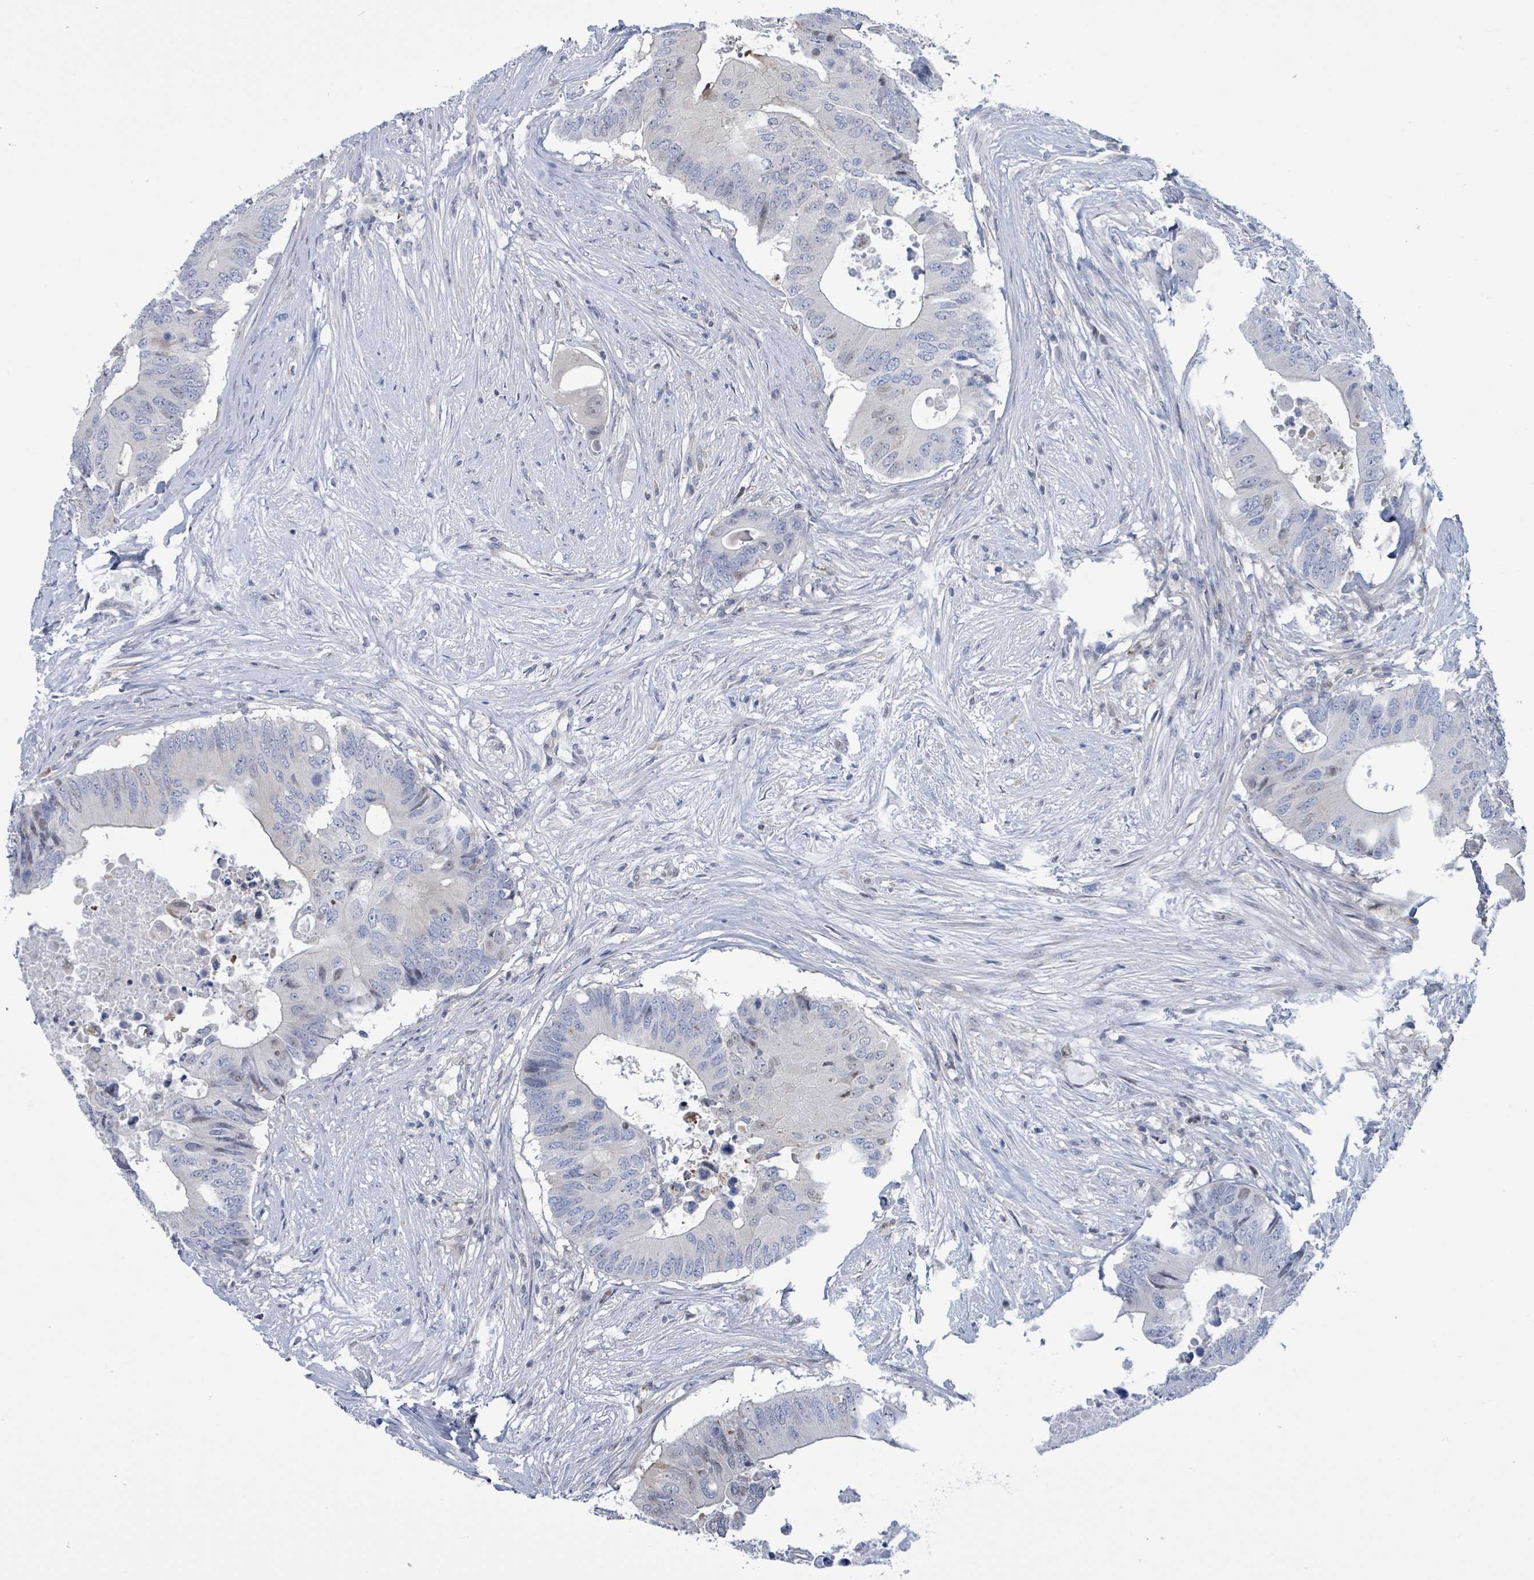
{"staining": {"intensity": "negative", "quantity": "none", "location": "none"}, "tissue": "colorectal cancer", "cell_type": "Tumor cells", "image_type": "cancer", "snomed": [{"axis": "morphology", "description": "Adenocarcinoma, NOS"}, {"axis": "topography", "description": "Colon"}], "caption": "This histopathology image is of adenocarcinoma (colorectal) stained with immunohistochemistry to label a protein in brown with the nuclei are counter-stained blue. There is no positivity in tumor cells.", "gene": "DGKZ", "patient": {"sex": "male", "age": 71}}